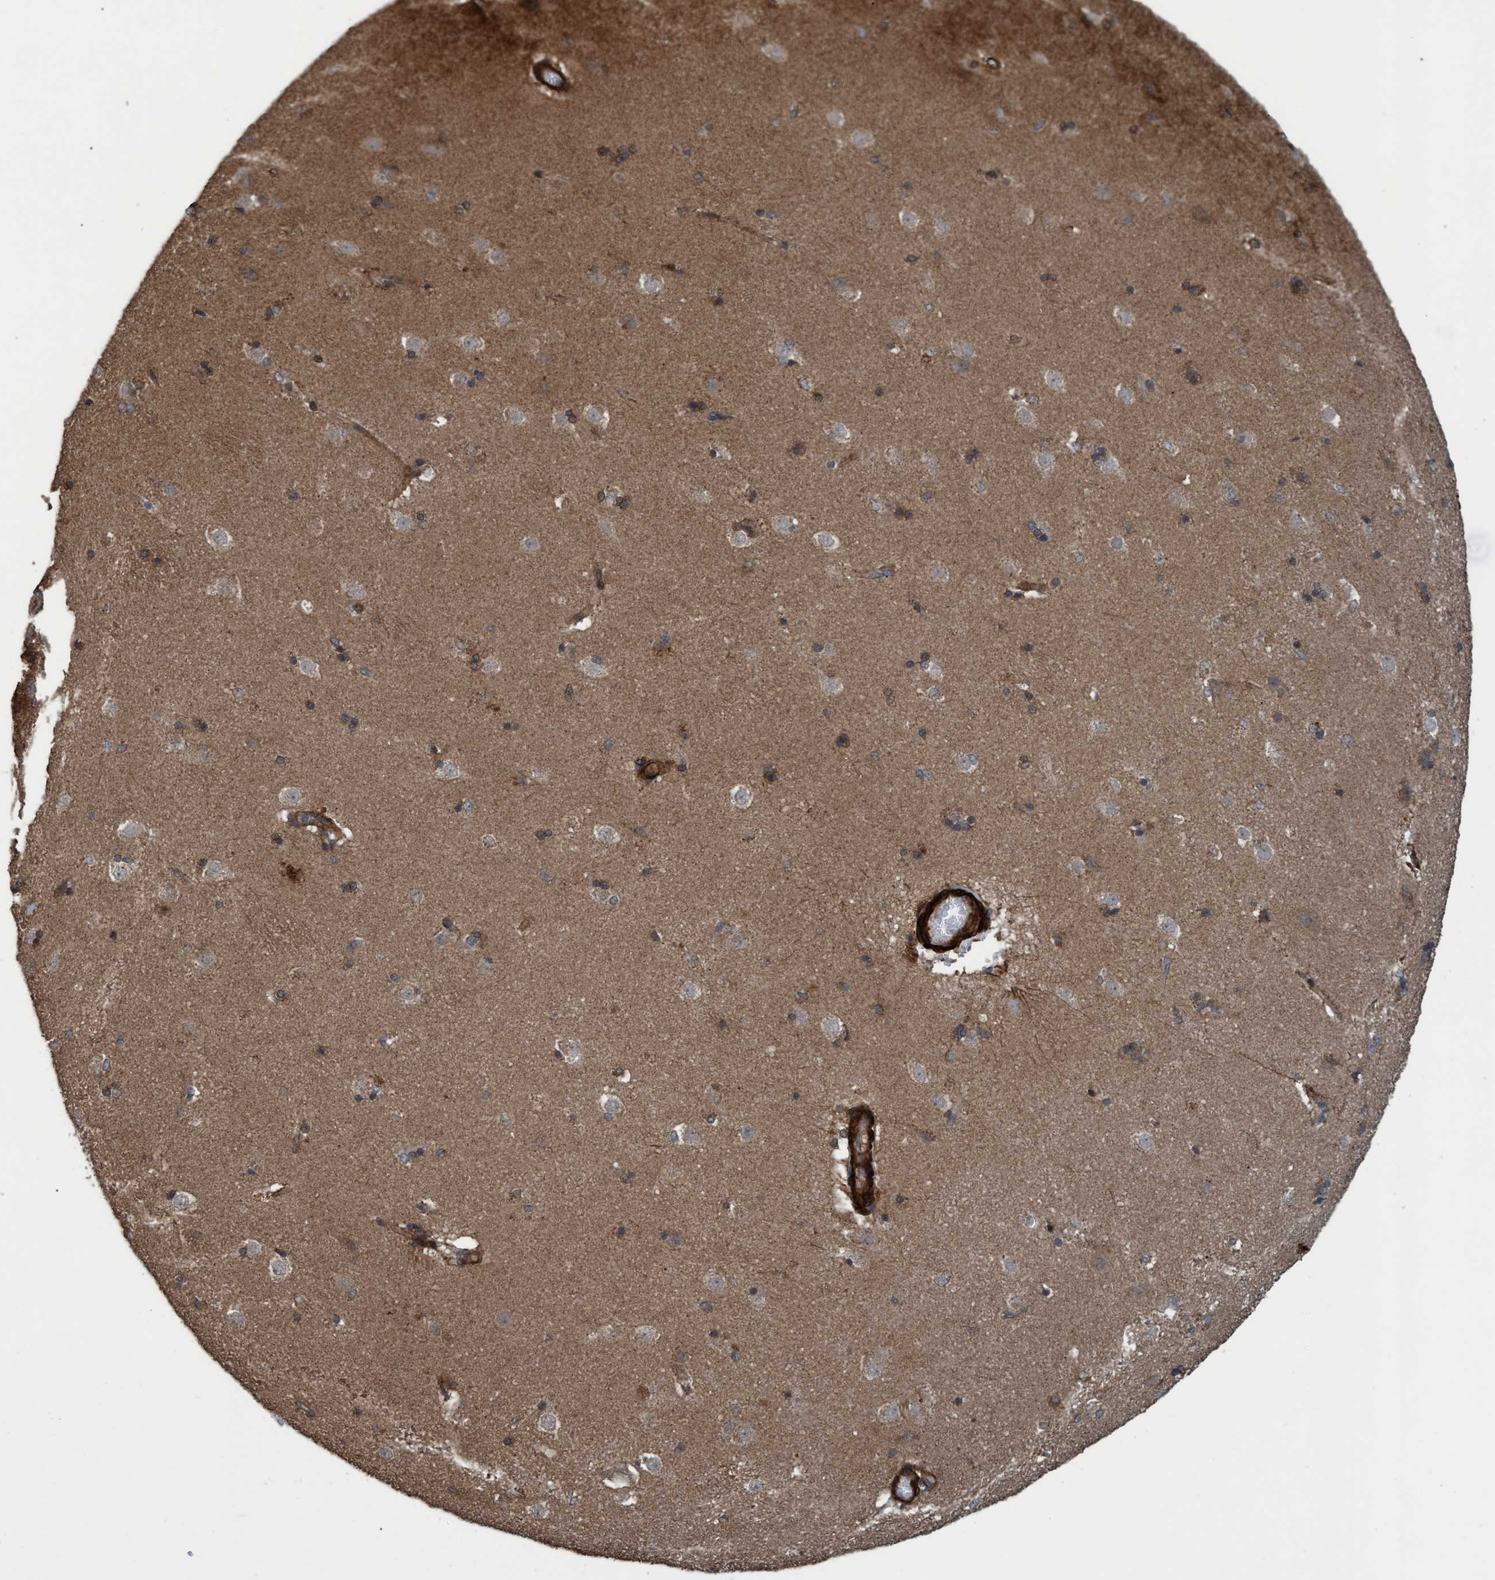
{"staining": {"intensity": "strong", "quantity": "<25%", "location": "cytoplasmic/membranous"}, "tissue": "caudate", "cell_type": "Glial cells", "image_type": "normal", "snomed": [{"axis": "morphology", "description": "Normal tissue, NOS"}, {"axis": "topography", "description": "Lateral ventricle wall"}], "caption": "Immunohistochemistry (IHC) (DAB (3,3'-diaminobenzidine)) staining of unremarkable caudate demonstrates strong cytoplasmic/membranous protein expression in about <25% of glial cells. (DAB (3,3'-diaminobenzidine) IHC with brightfield microscopy, high magnification).", "gene": "GGT6", "patient": {"sex": "female", "age": 19}}